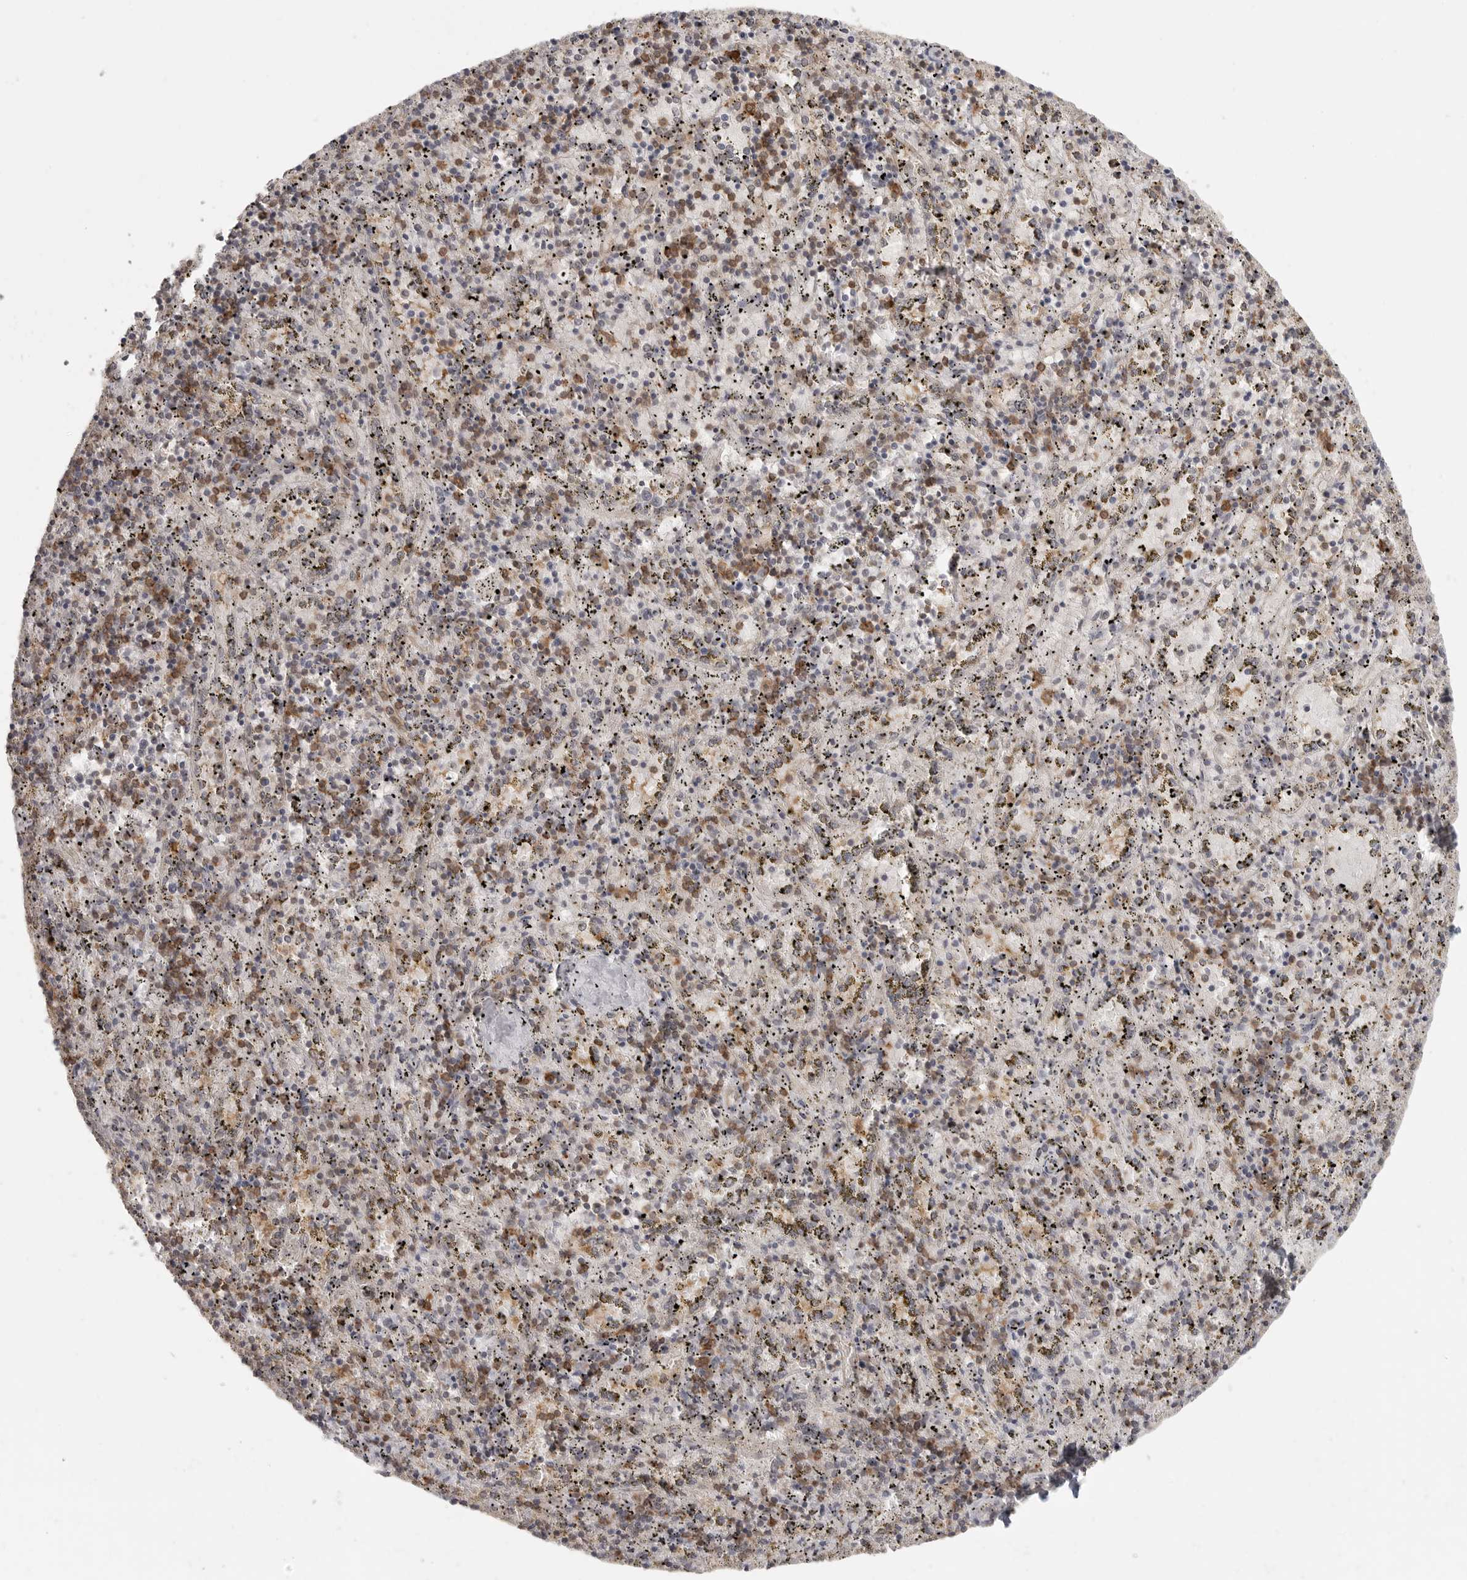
{"staining": {"intensity": "moderate", "quantity": "25%-75%", "location": "cytoplasmic/membranous"}, "tissue": "spleen", "cell_type": "Cells in red pulp", "image_type": "normal", "snomed": [{"axis": "morphology", "description": "Normal tissue, NOS"}, {"axis": "topography", "description": "Spleen"}], "caption": "High-magnification brightfield microscopy of unremarkable spleen stained with DAB (brown) and counterstained with hematoxylin (blue). cells in red pulp exhibit moderate cytoplasmic/membranous expression is identified in approximately25%-75% of cells.", "gene": "DBNL", "patient": {"sex": "male", "age": 11}}